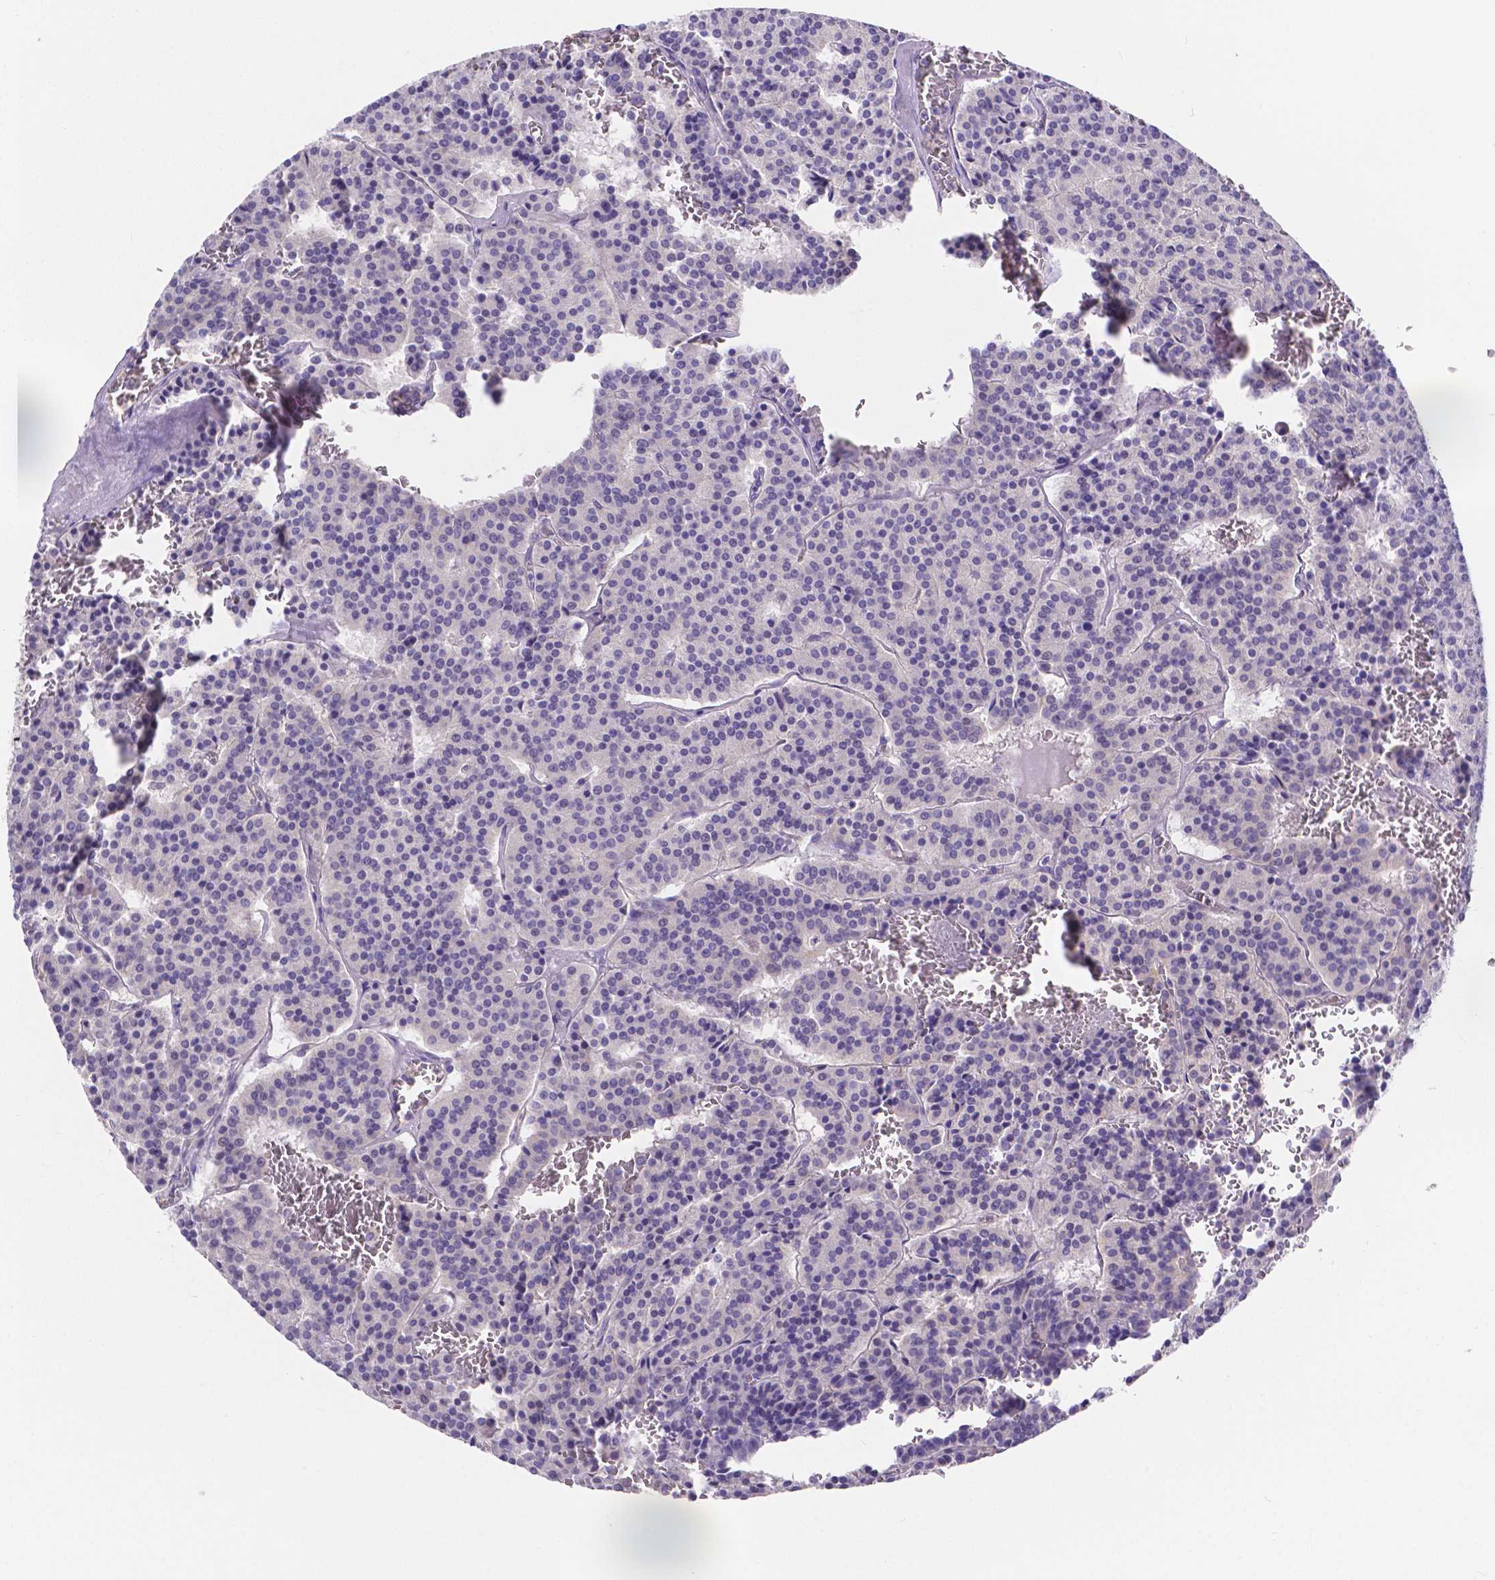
{"staining": {"intensity": "negative", "quantity": "none", "location": "none"}, "tissue": "carcinoid", "cell_type": "Tumor cells", "image_type": "cancer", "snomed": [{"axis": "morphology", "description": "Carcinoid, malignant, NOS"}, {"axis": "topography", "description": "Lung"}], "caption": "Carcinoid stained for a protein using immunohistochemistry reveals no positivity tumor cells.", "gene": "ATP6V1D", "patient": {"sex": "male", "age": 70}}